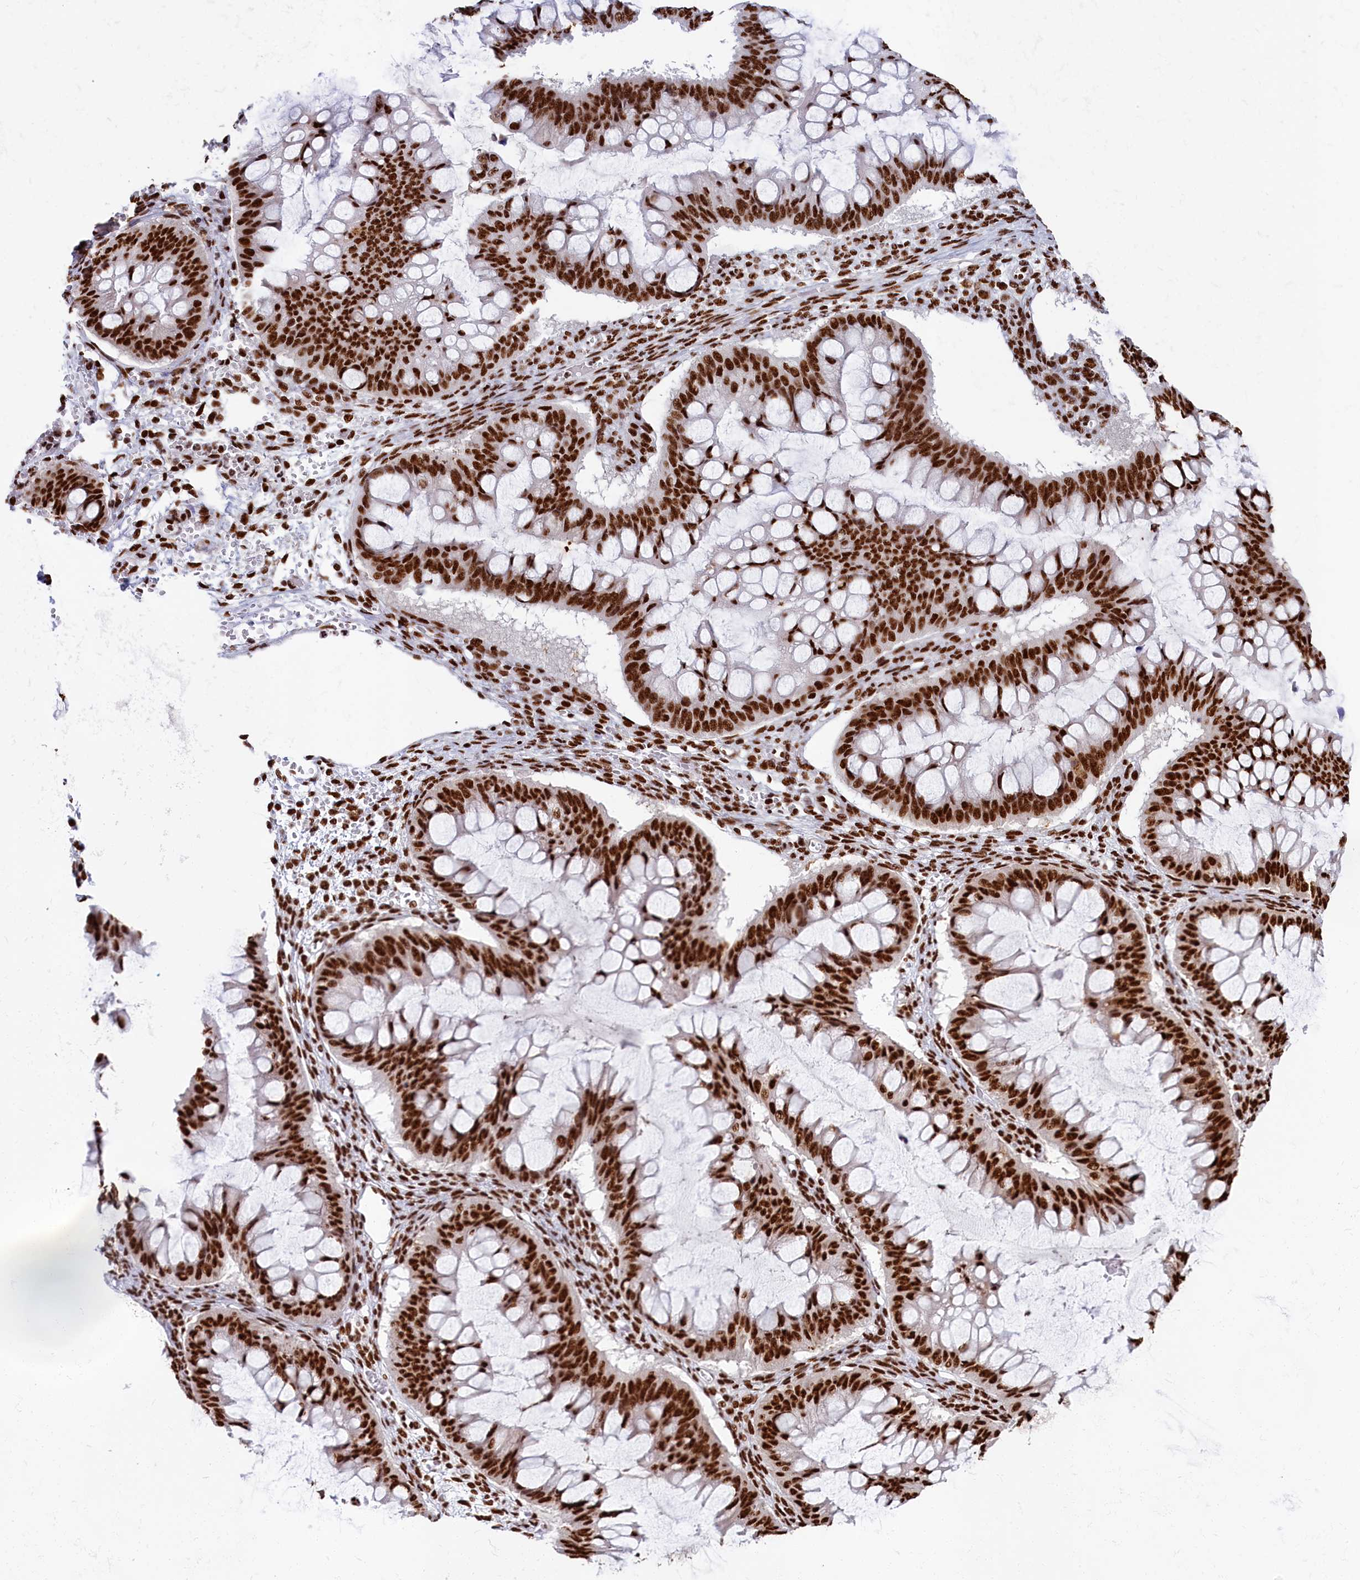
{"staining": {"intensity": "strong", "quantity": ">75%", "location": "nuclear"}, "tissue": "ovarian cancer", "cell_type": "Tumor cells", "image_type": "cancer", "snomed": [{"axis": "morphology", "description": "Cystadenocarcinoma, mucinous, NOS"}, {"axis": "topography", "description": "Ovary"}], "caption": "The micrograph exhibits staining of ovarian mucinous cystadenocarcinoma, revealing strong nuclear protein staining (brown color) within tumor cells. Immunohistochemistry stains the protein in brown and the nuclei are stained blue.", "gene": "SNRNP70", "patient": {"sex": "female", "age": 73}}